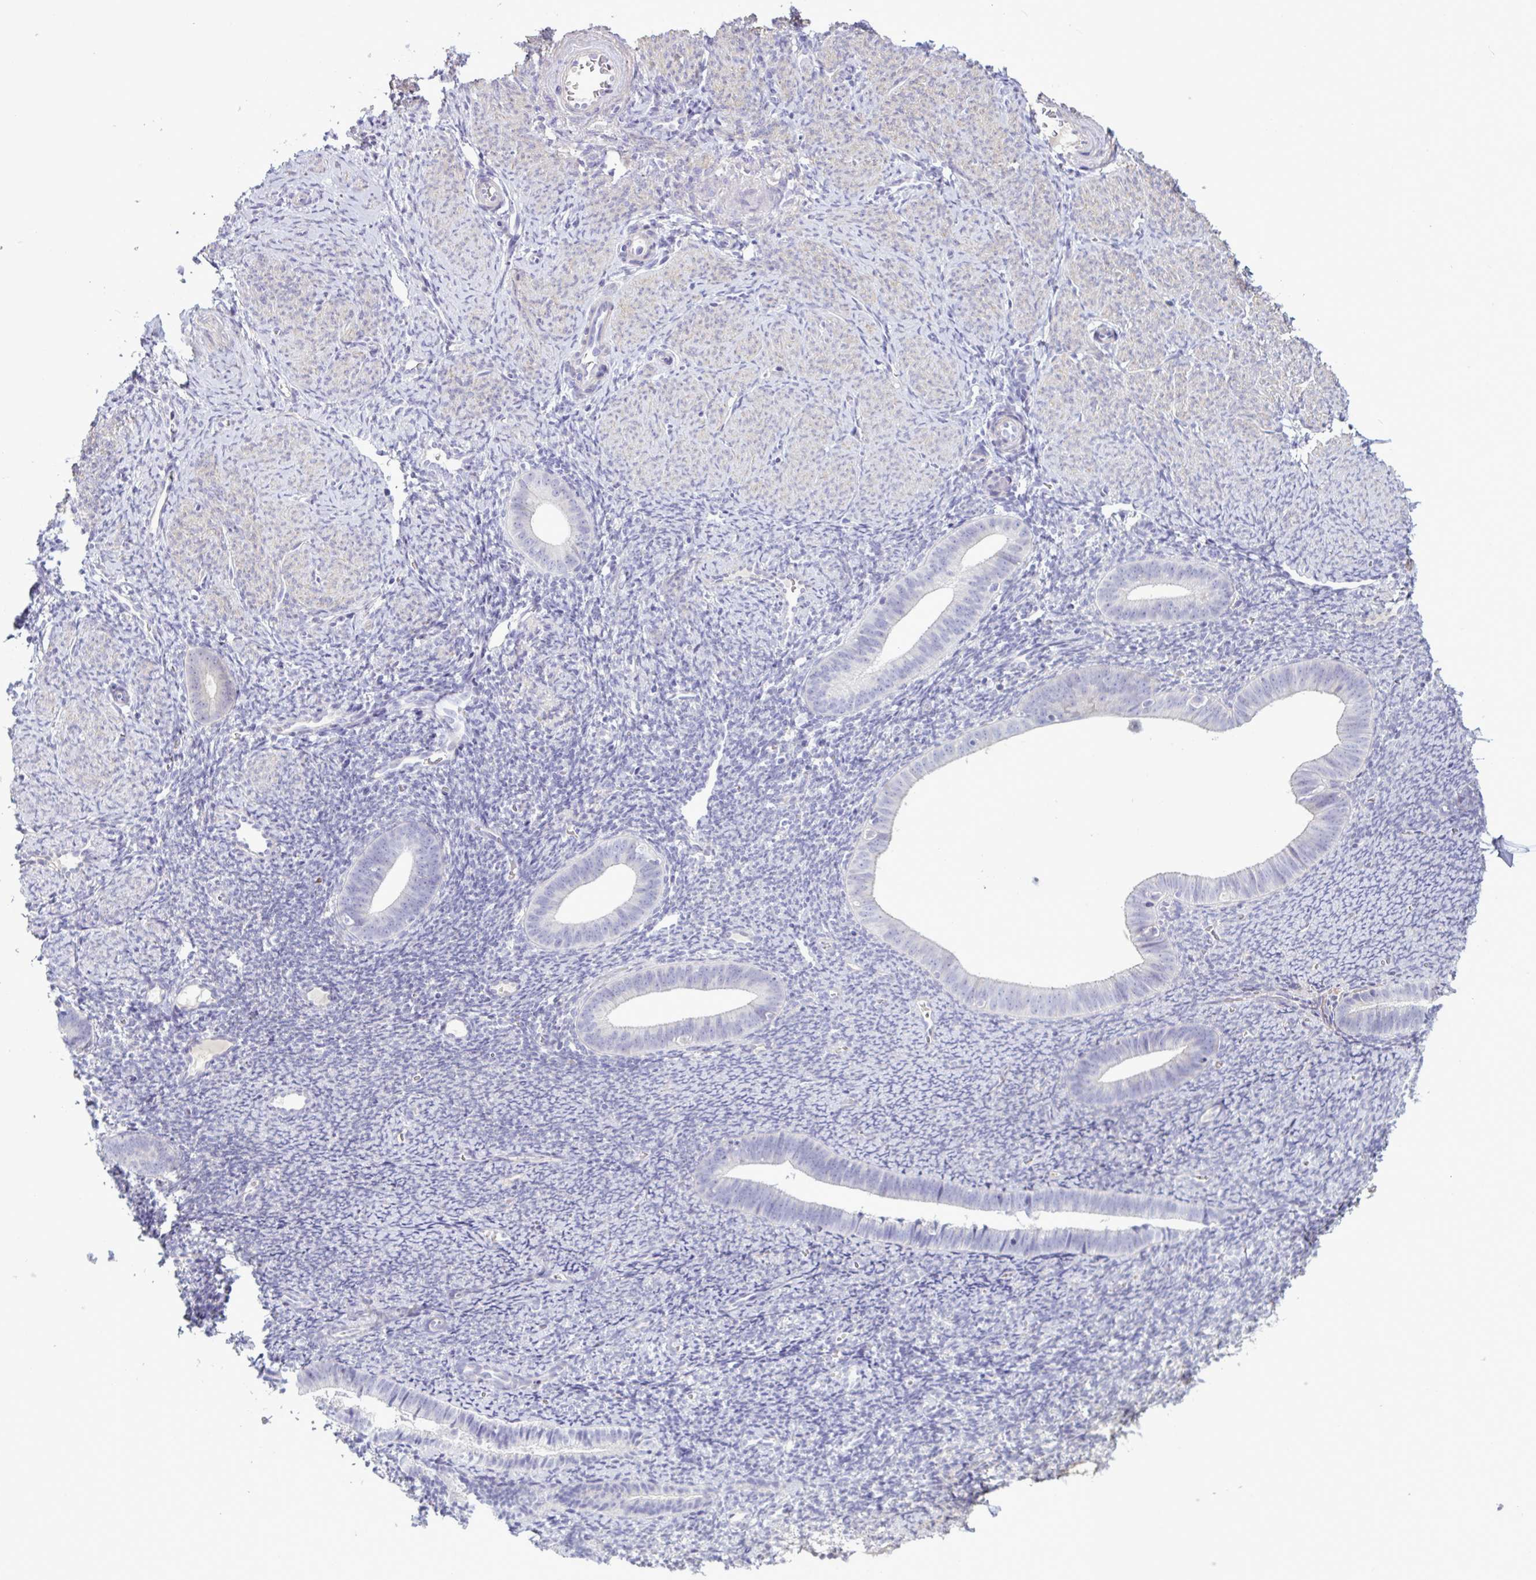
{"staining": {"intensity": "negative", "quantity": "none", "location": "none"}, "tissue": "endometrium", "cell_type": "Cells in endometrial stroma", "image_type": "normal", "snomed": [{"axis": "morphology", "description": "Normal tissue, NOS"}, {"axis": "topography", "description": "Endometrium"}], "caption": "This image is of normal endometrium stained with IHC to label a protein in brown with the nuclei are counter-stained blue. There is no expression in cells in endometrial stroma.", "gene": "FAM86B1", "patient": {"sex": "female", "age": 39}}